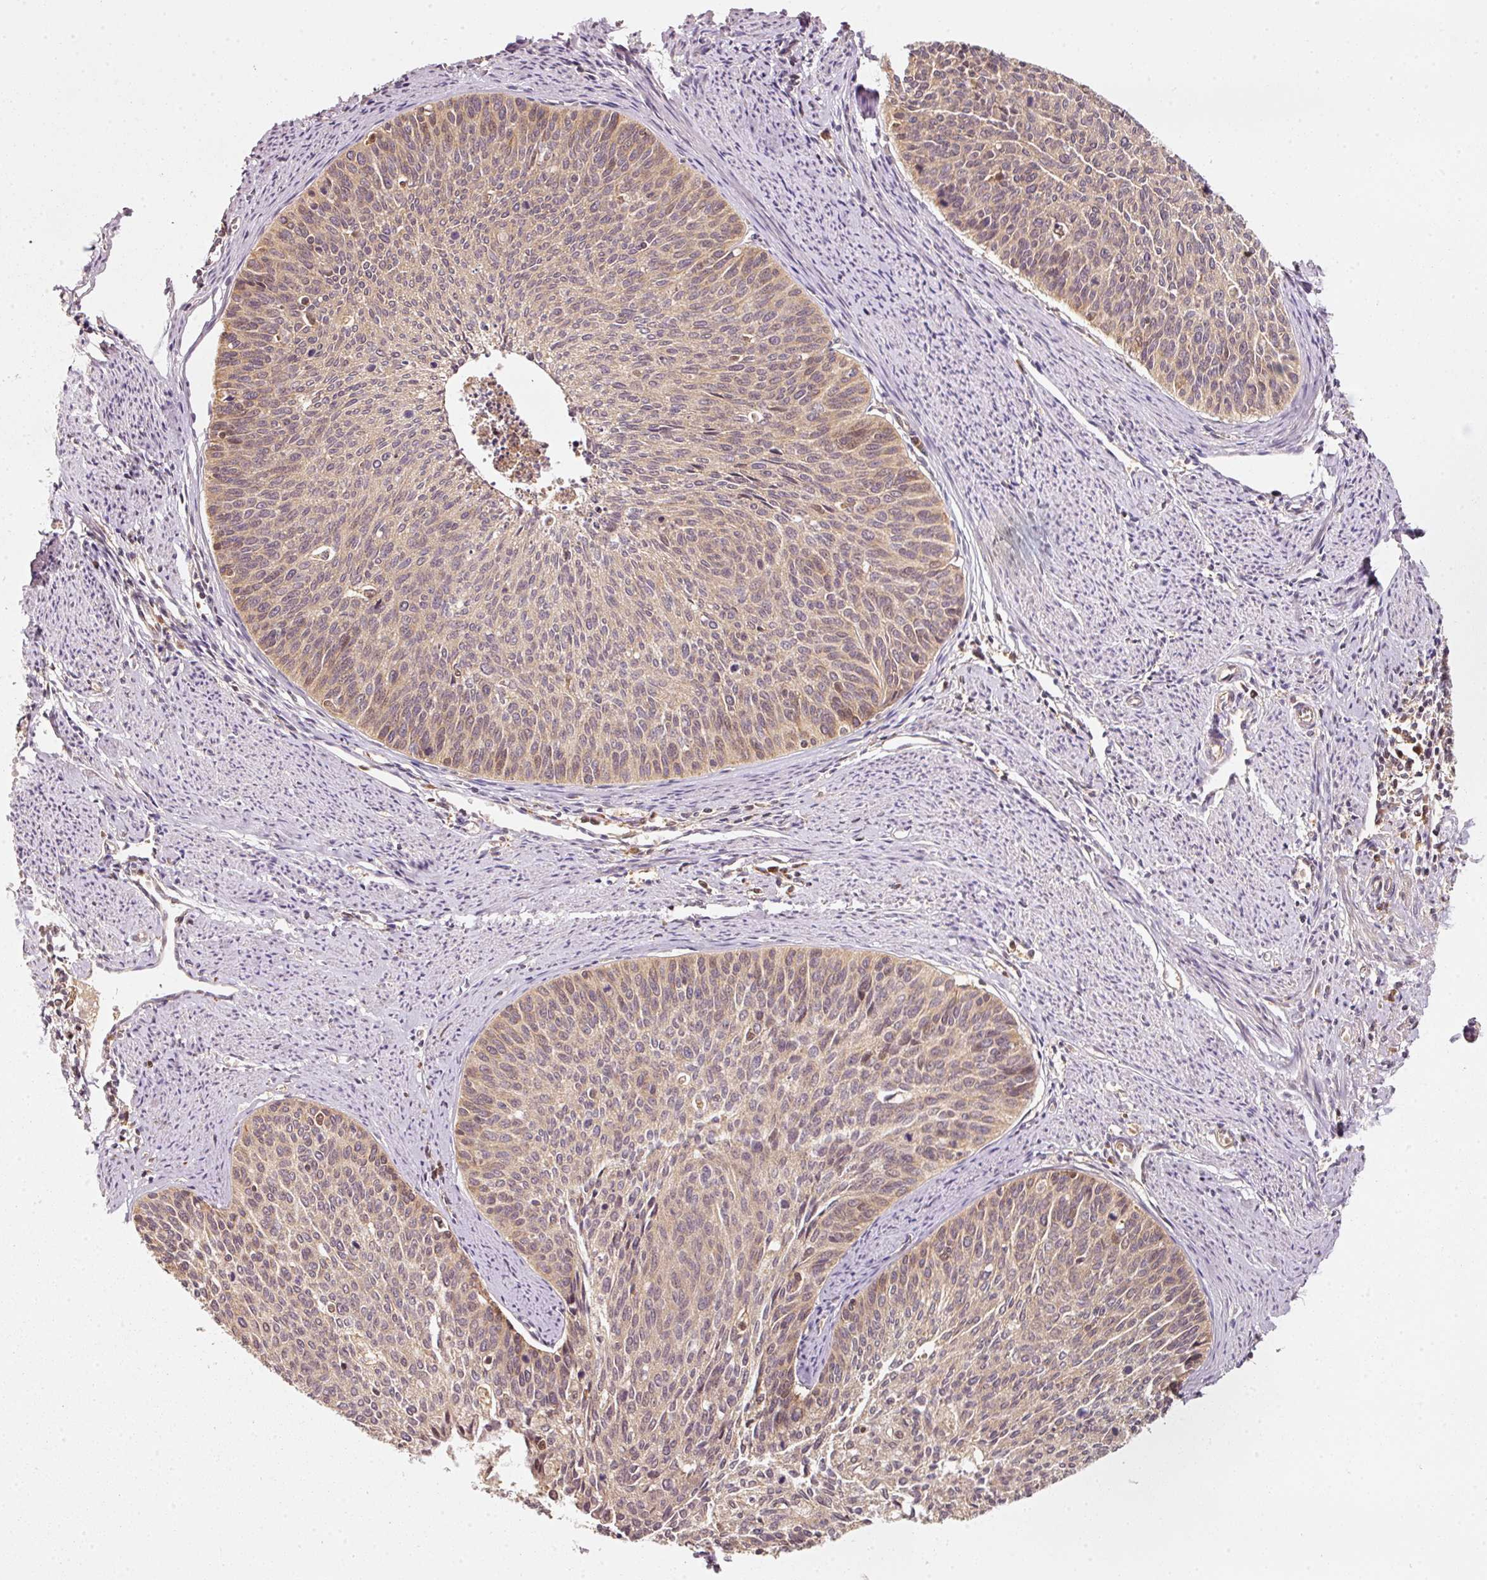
{"staining": {"intensity": "weak", "quantity": ">75%", "location": "cytoplasmic/membranous"}, "tissue": "cervical cancer", "cell_type": "Tumor cells", "image_type": "cancer", "snomed": [{"axis": "morphology", "description": "Squamous cell carcinoma, NOS"}, {"axis": "topography", "description": "Cervix"}], "caption": "The photomicrograph displays a brown stain indicating the presence of a protein in the cytoplasmic/membranous of tumor cells in cervical cancer (squamous cell carcinoma). (DAB IHC with brightfield microscopy, high magnification).", "gene": "RRAS2", "patient": {"sex": "female", "age": 55}}